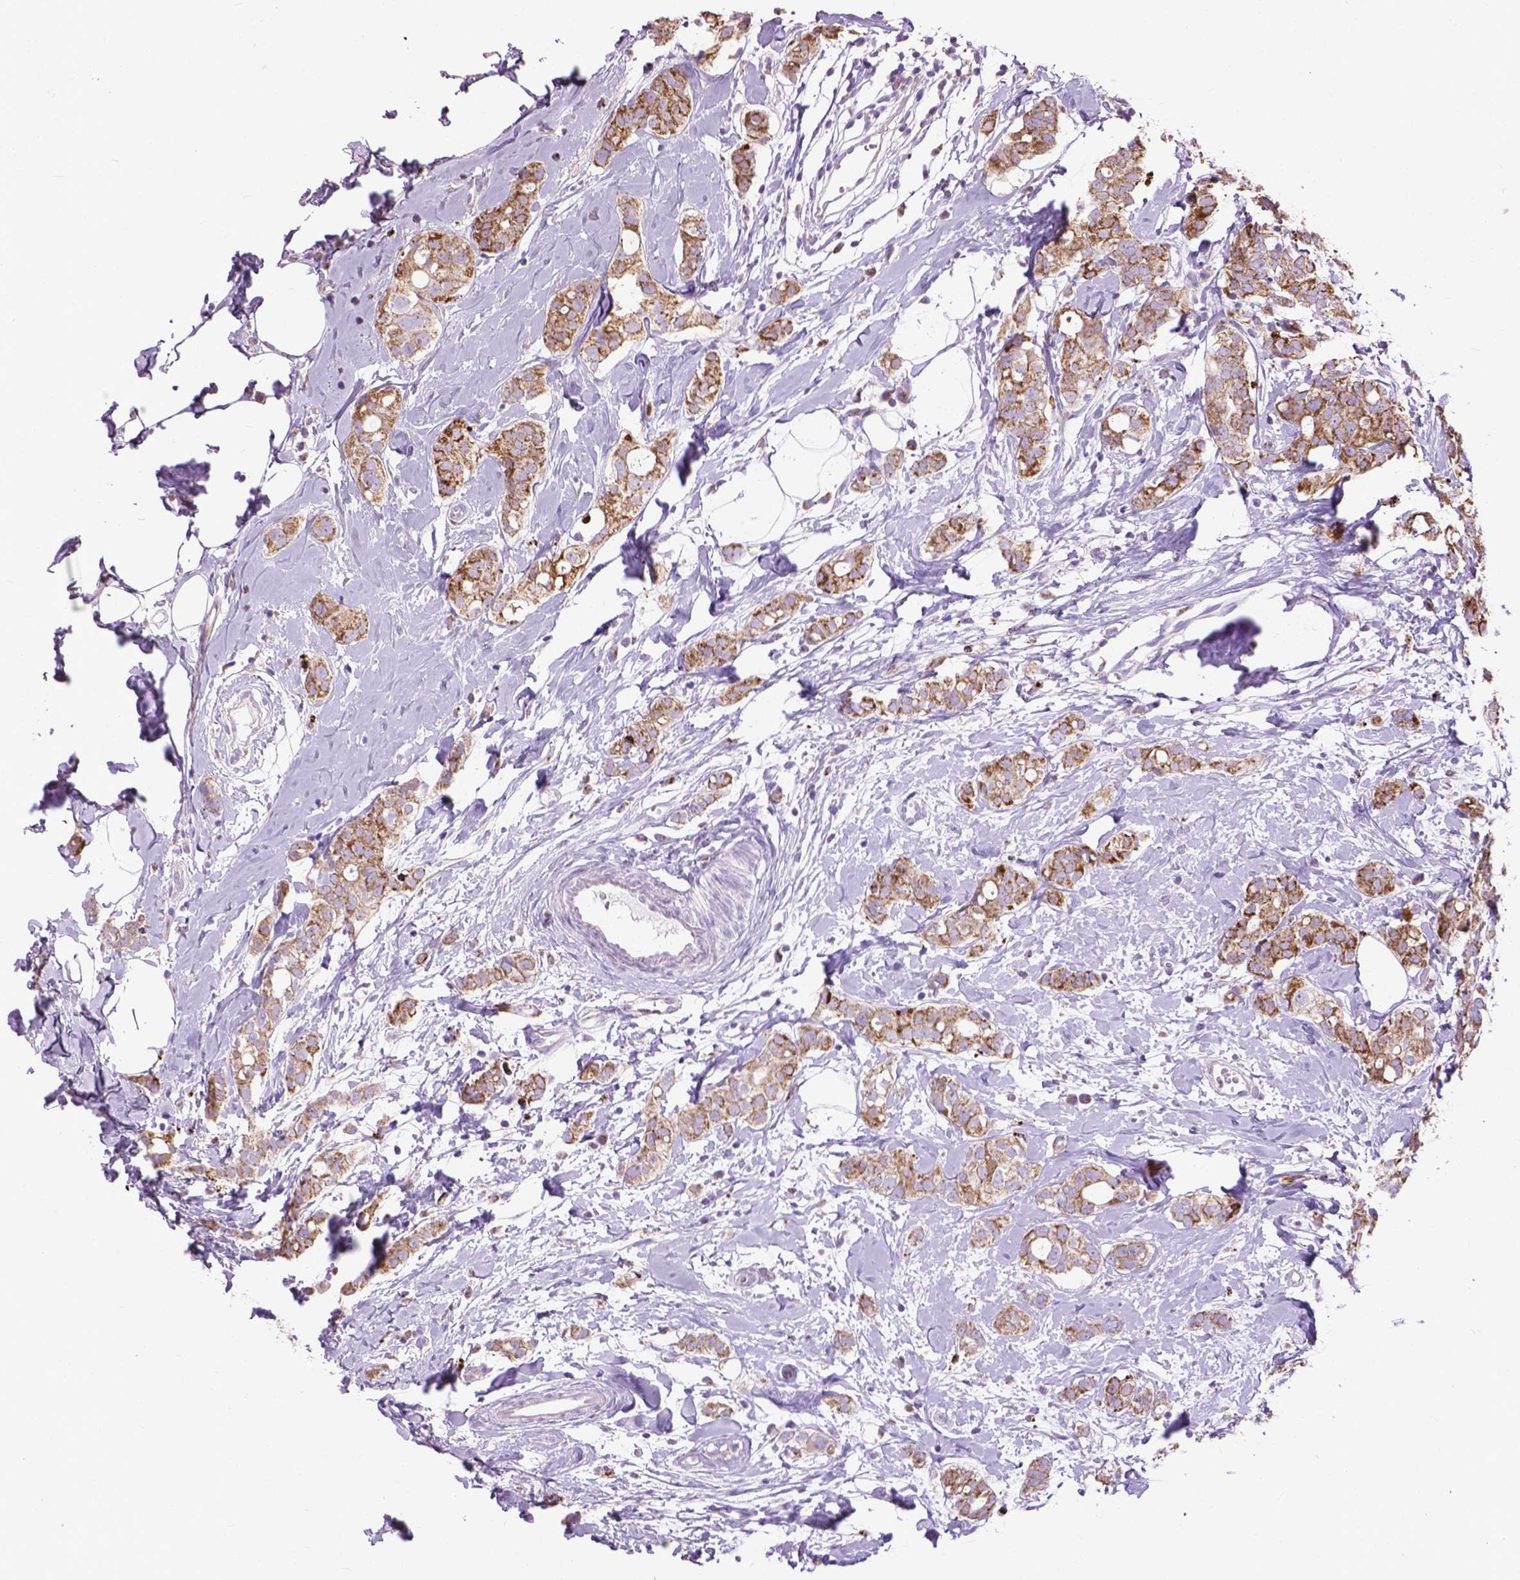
{"staining": {"intensity": "moderate", "quantity": ">75%", "location": "cytoplasmic/membranous"}, "tissue": "breast cancer", "cell_type": "Tumor cells", "image_type": "cancer", "snomed": [{"axis": "morphology", "description": "Duct carcinoma"}, {"axis": "topography", "description": "Breast"}], "caption": "Moderate cytoplasmic/membranous staining for a protein is seen in about >75% of tumor cells of breast intraductal carcinoma using immunohistochemistry.", "gene": "VDAC1", "patient": {"sex": "female", "age": 40}}